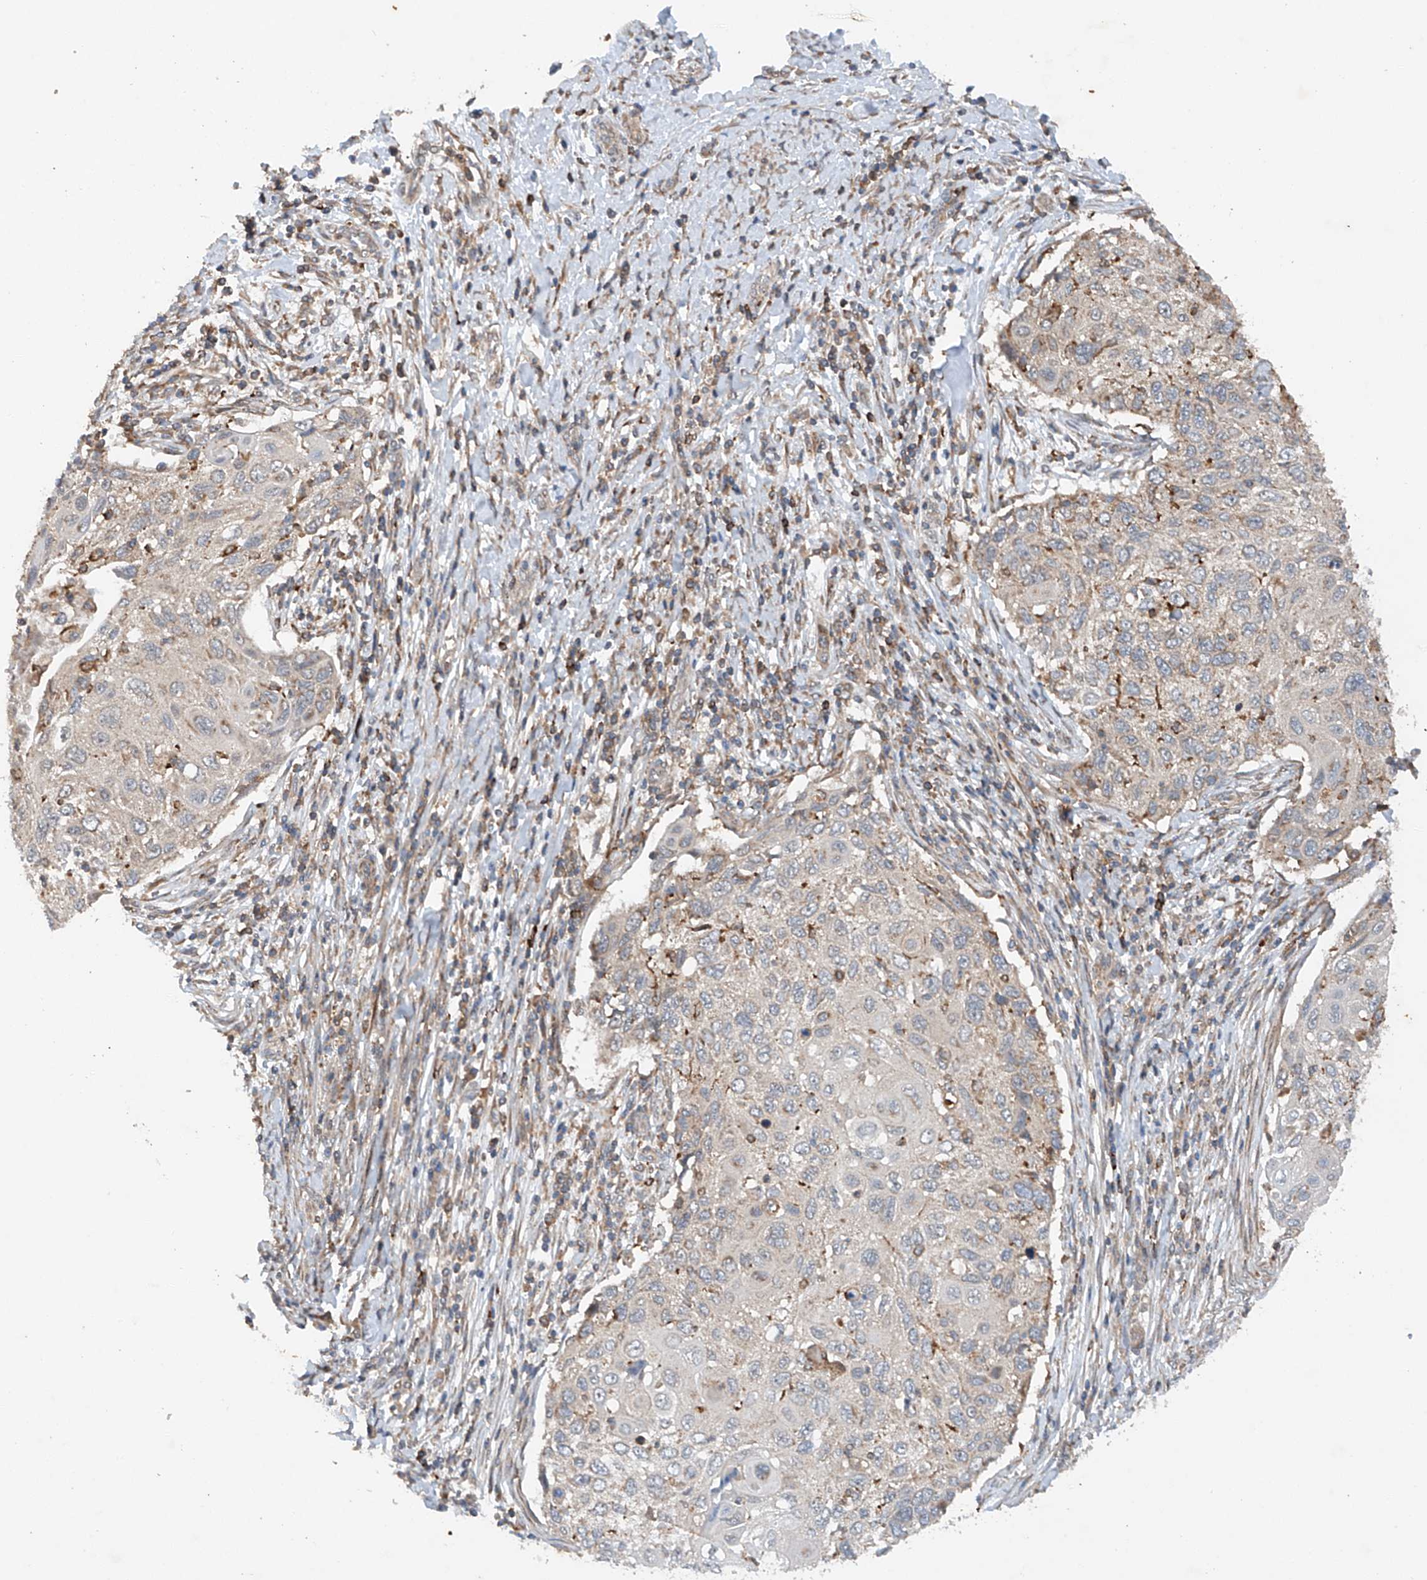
{"staining": {"intensity": "negative", "quantity": "none", "location": "none"}, "tissue": "cervical cancer", "cell_type": "Tumor cells", "image_type": "cancer", "snomed": [{"axis": "morphology", "description": "Squamous cell carcinoma, NOS"}, {"axis": "topography", "description": "Cervix"}], "caption": "An image of human cervical squamous cell carcinoma is negative for staining in tumor cells. The staining was performed using DAB to visualize the protein expression in brown, while the nuclei were stained in blue with hematoxylin (Magnification: 20x).", "gene": "CEP85L", "patient": {"sex": "female", "age": 70}}